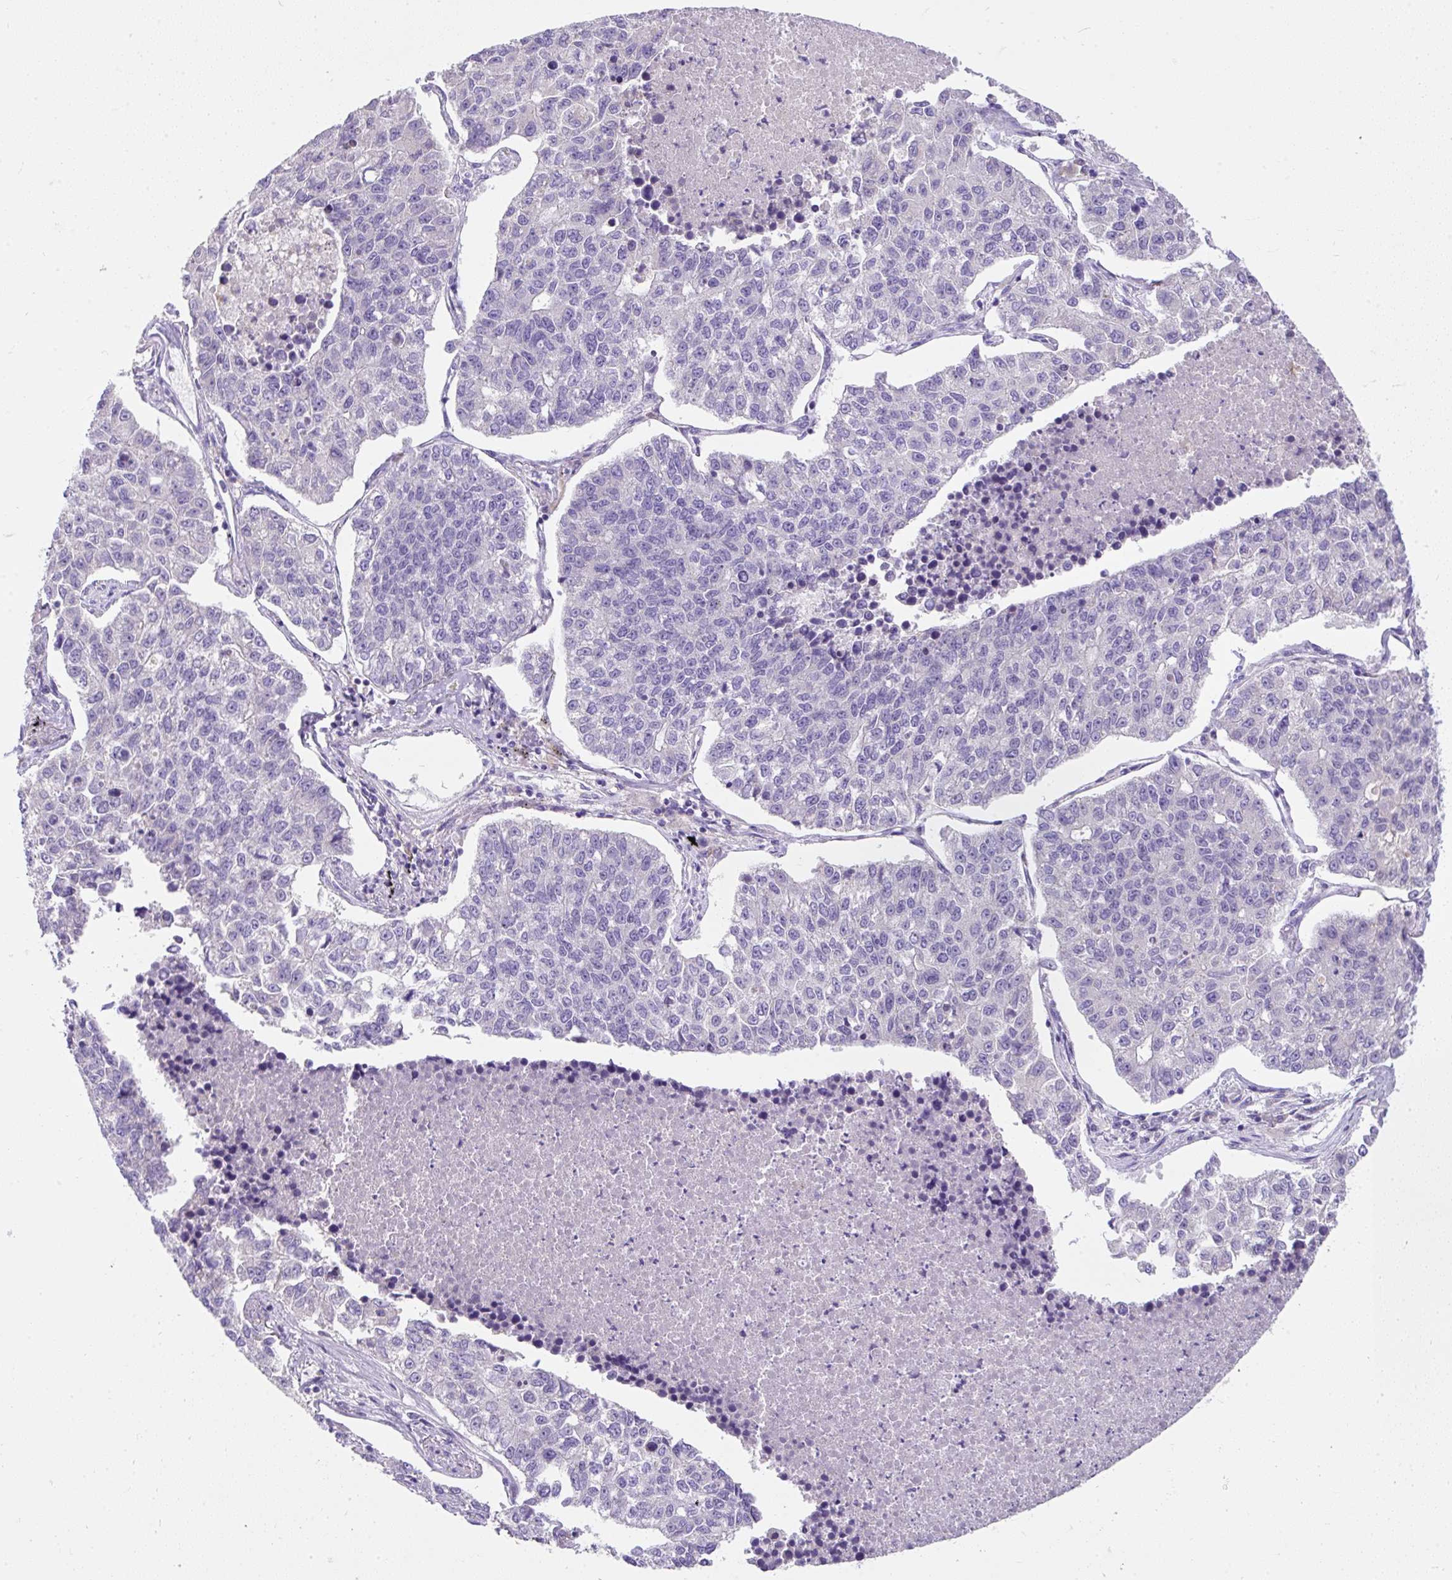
{"staining": {"intensity": "negative", "quantity": "none", "location": "none"}, "tissue": "lung cancer", "cell_type": "Tumor cells", "image_type": "cancer", "snomed": [{"axis": "morphology", "description": "Adenocarcinoma, NOS"}, {"axis": "topography", "description": "Lung"}], "caption": "An immunohistochemistry (IHC) photomicrograph of lung adenocarcinoma is shown. There is no staining in tumor cells of lung adenocarcinoma.", "gene": "SUSD5", "patient": {"sex": "male", "age": 49}}